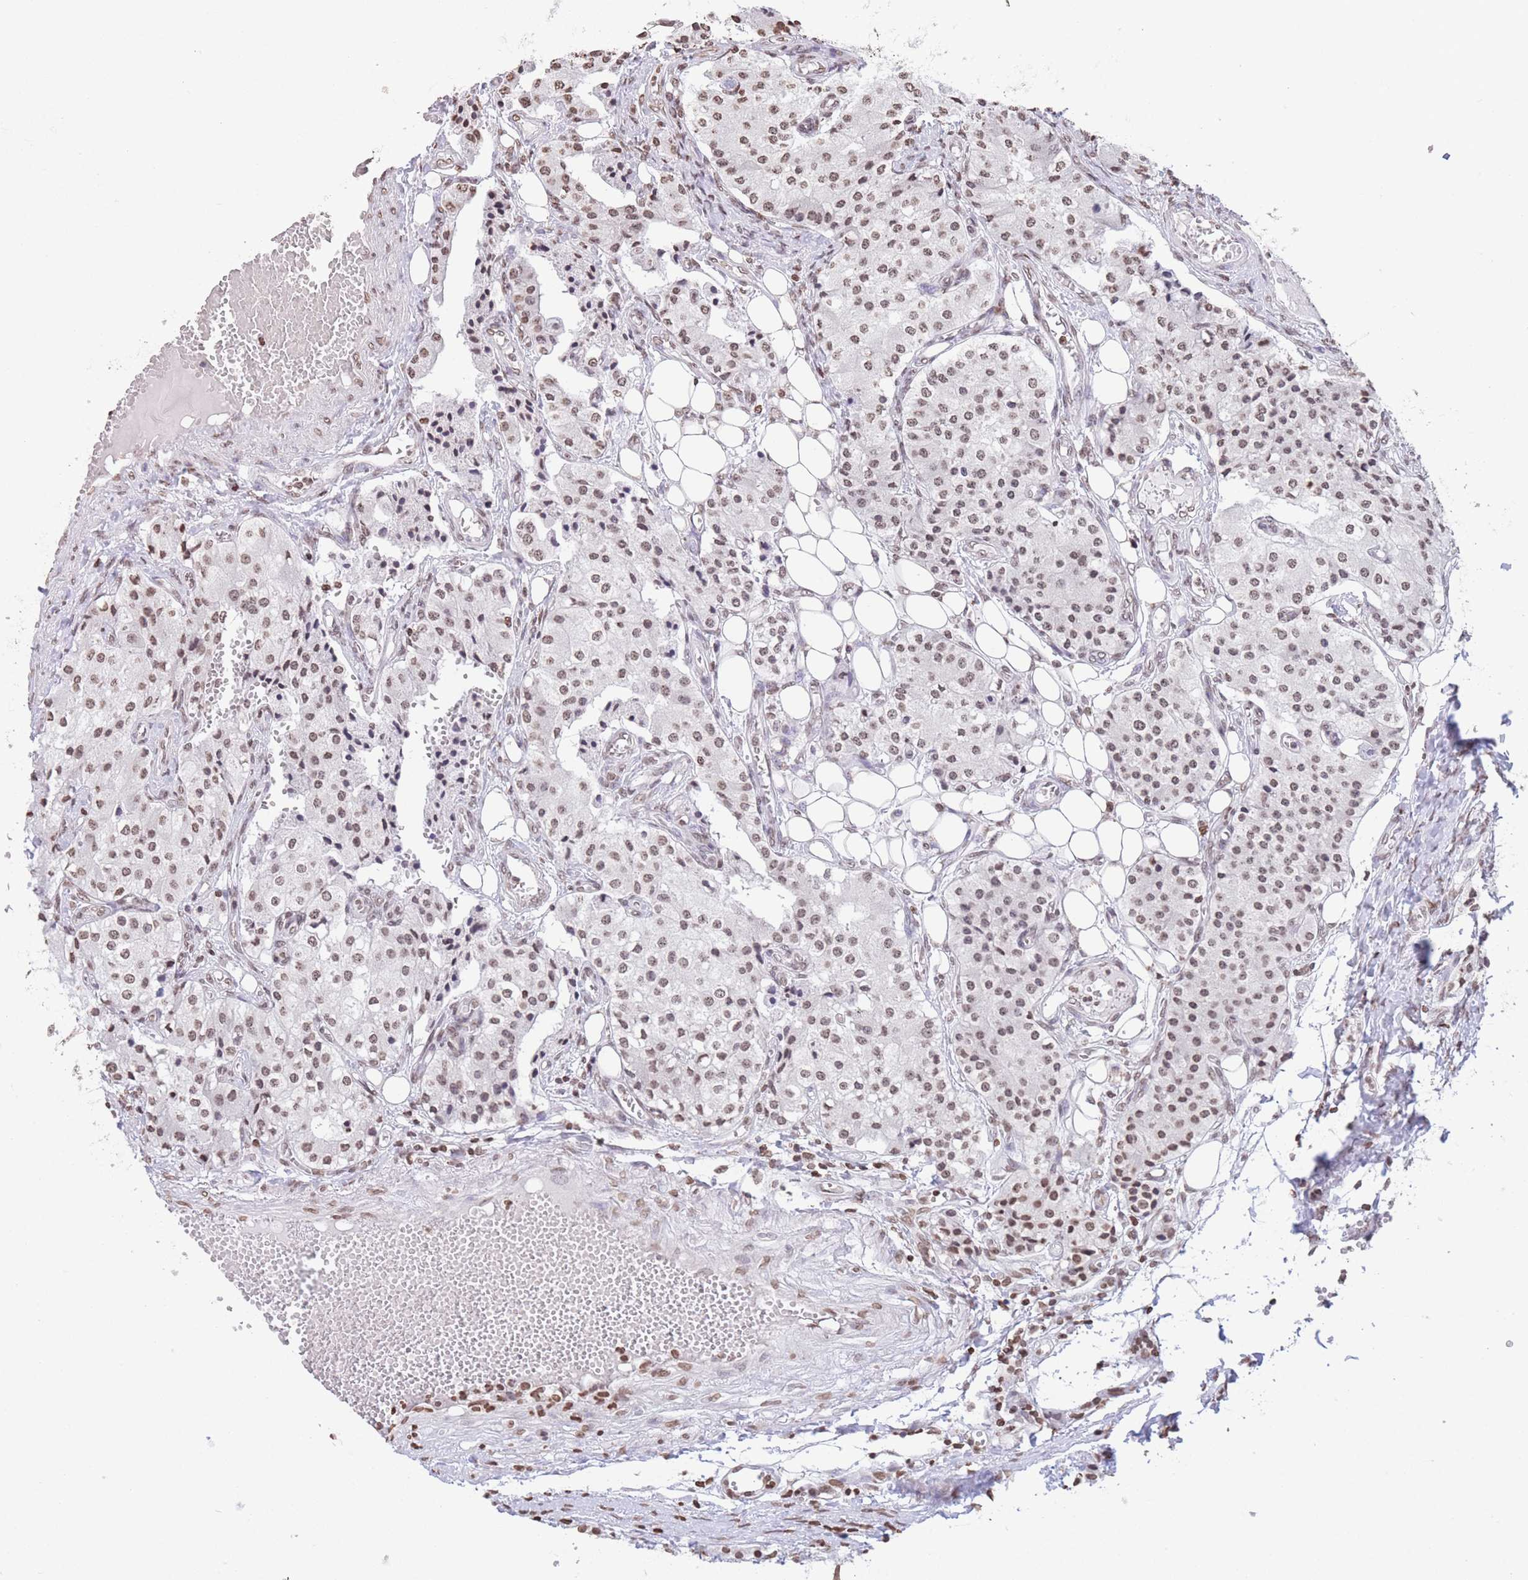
{"staining": {"intensity": "moderate", "quantity": ">75%", "location": "nuclear"}, "tissue": "carcinoid", "cell_type": "Tumor cells", "image_type": "cancer", "snomed": [{"axis": "morphology", "description": "Carcinoid, malignant, NOS"}, {"axis": "topography", "description": "Colon"}], "caption": "A medium amount of moderate nuclear positivity is identified in approximately >75% of tumor cells in carcinoid (malignant) tissue. The staining was performed using DAB, with brown indicating positive protein expression. Nuclei are stained blue with hematoxylin.", "gene": "H2BC11", "patient": {"sex": "female", "age": 52}}